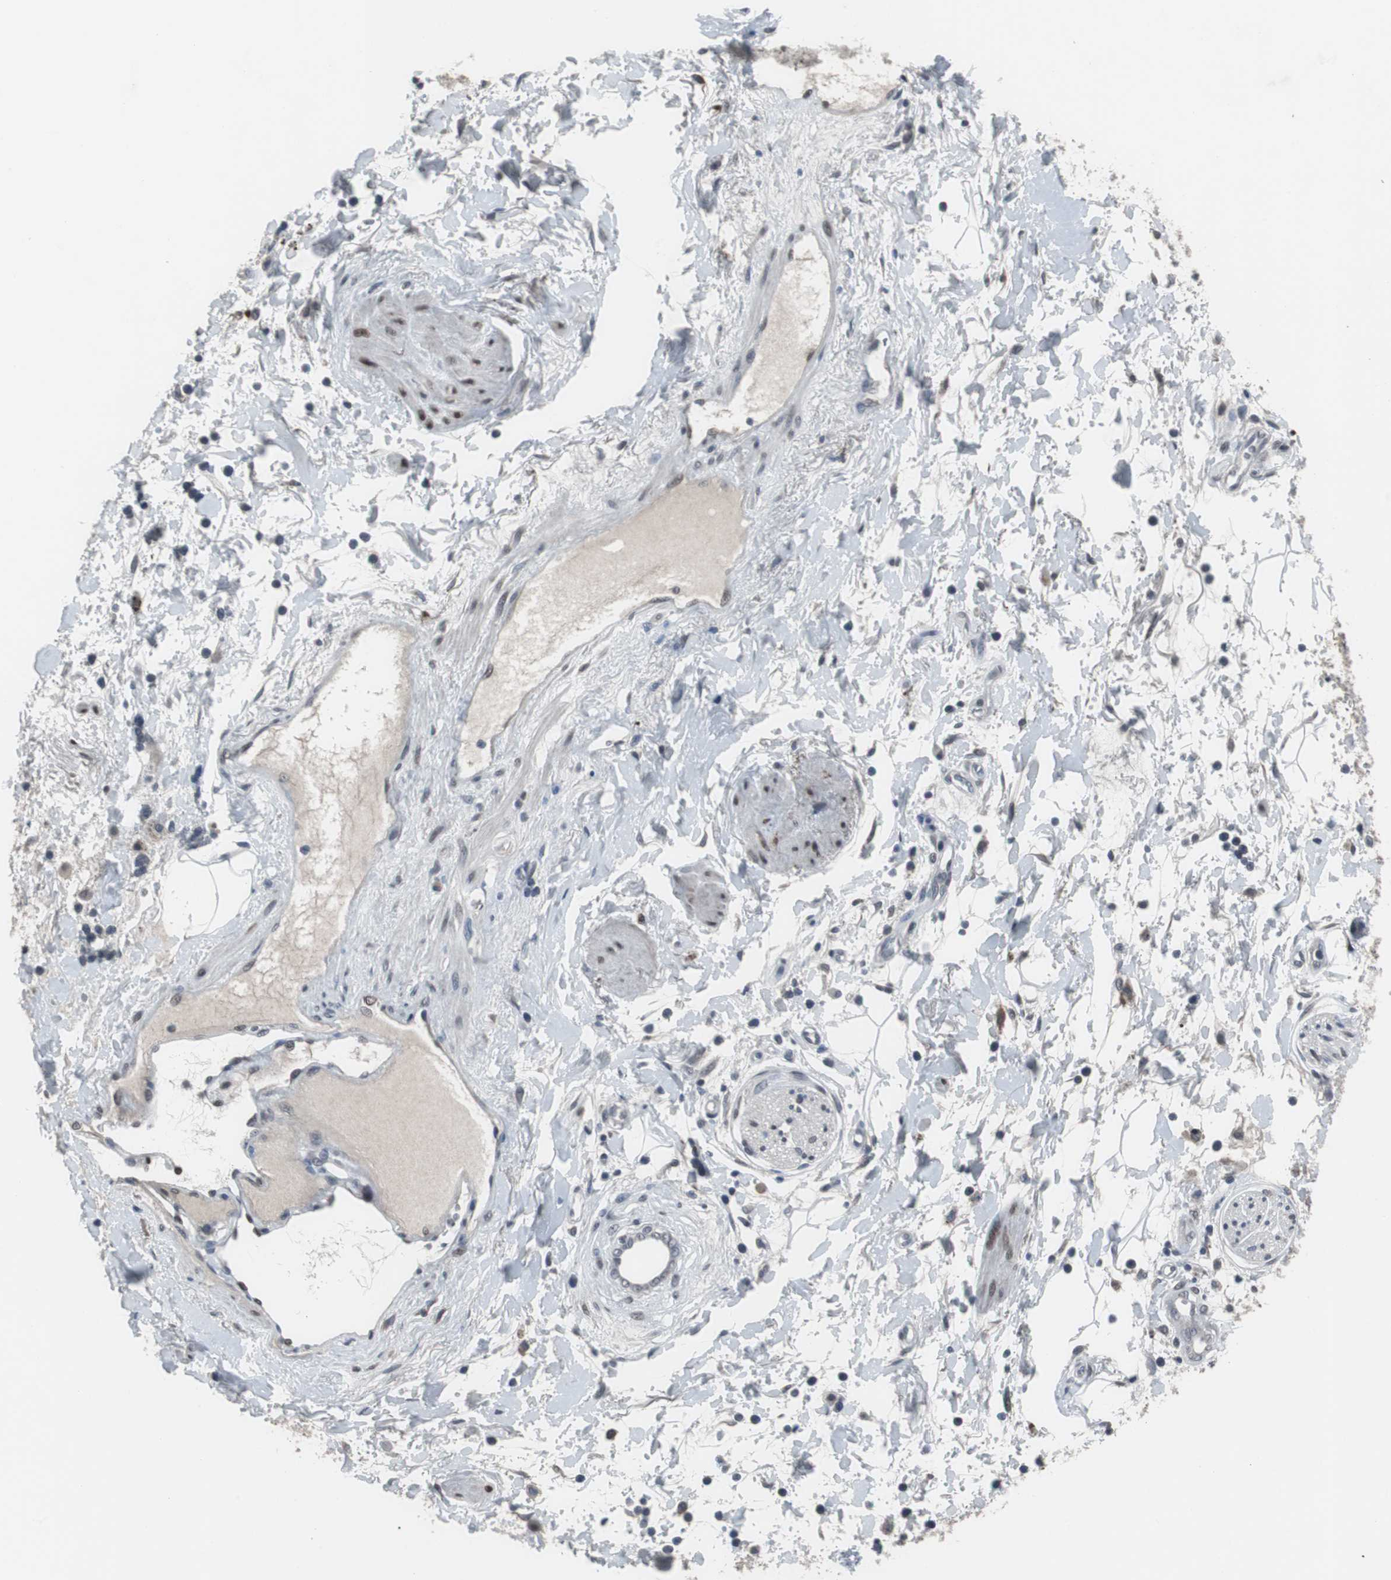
{"staining": {"intensity": "weak", "quantity": "25%-75%", "location": "nuclear"}, "tissue": "adipose tissue", "cell_type": "Adipocytes", "image_type": "normal", "snomed": [{"axis": "morphology", "description": "Normal tissue, NOS"}, {"axis": "topography", "description": "Soft tissue"}, {"axis": "topography", "description": "Peripheral nerve tissue"}], "caption": "High-magnification brightfield microscopy of unremarkable adipose tissue stained with DAB (3,3'-diaminobenzidine) (brown) and counterstained with hematoxylin (blue). adipocytes exhibit weak nuclear positivity is seen in about25%-75% of cells. The staining was performed using DAB (3,3'-diaminobenzidine), with brown indicating positive protein expression. Nuclei are stained blue with hematoxylin.", "gene": "FOXP4", "patient": {"sex": "female", "age": 71}}